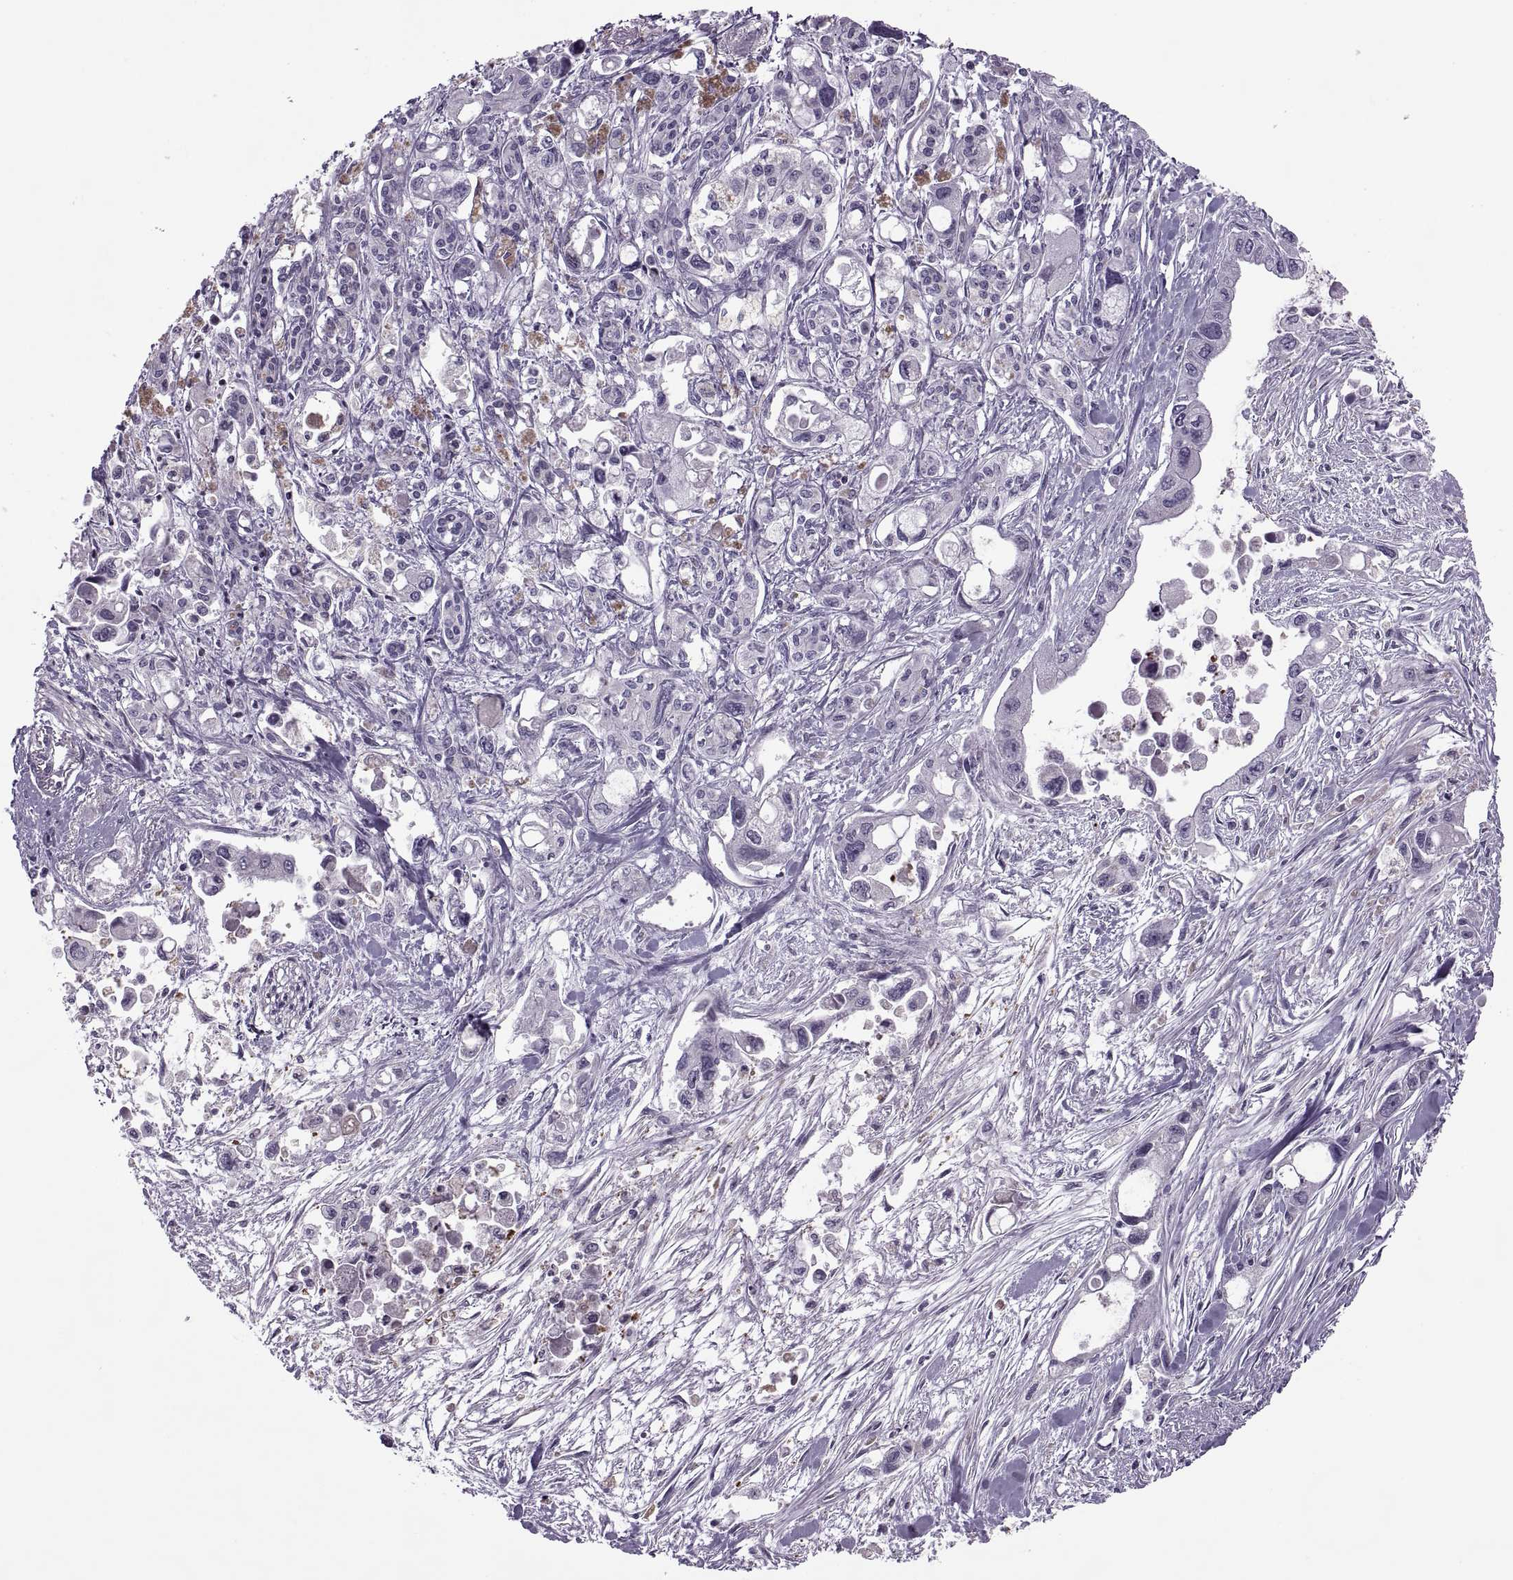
{"staining": {"intensity": "negative", "quantity": "none", "location": "none"}, "tissue": "pancreatic cancer", "cell_type": "Tumor cells", "image_type": "cancer", "snomed": [{"axis": "morphology", "description": "Adenocarcinoma, NOS"}, {"axis": "topography", "description": "Pancreas"}], "caption": "IHC micrograph of neoplastic tissue: human adenocarcinoma (pancreatic) stained with DAB (3,3'-diaminobenzidine) exhibits no significant protein positivity in tumor cells.", "gene": "ODF3", "patient": {"sex": "female", "age": 61}}